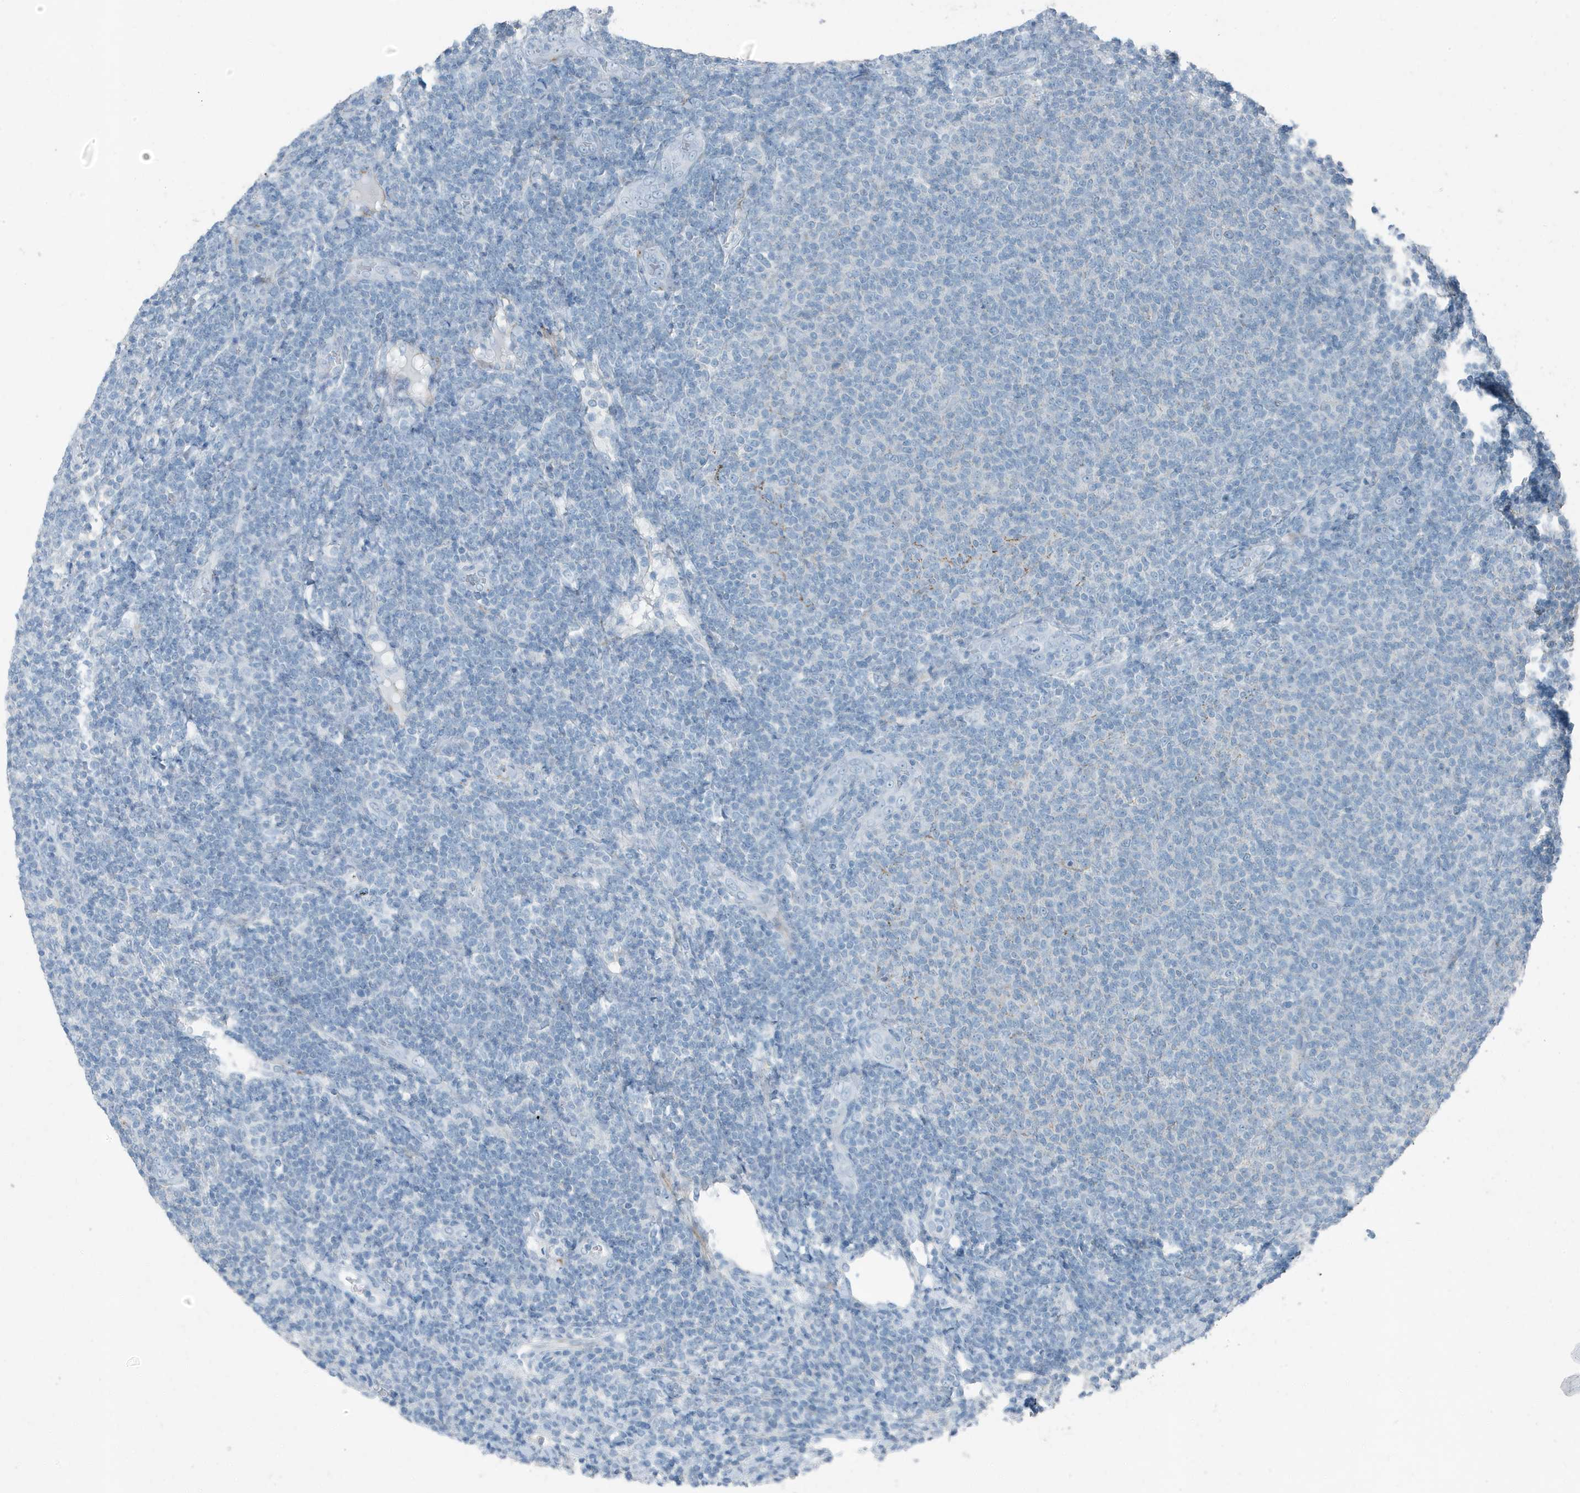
{"staining": {"intensity": "negative", "quantity": "none", "location": "none"}, "tissue": "lymphoma", "cell_type": "Tumor cells", "image_type": "cancer", "snomed": [{"axis": "morphology", "description": "Malignant lymphoma, non-Hodgkin's type, Low grade"}, {"axis": "topography", "description": "Lymph node"}], "caption": "High magnification brightfield microscopy of malignant lymphoma, non-Hodgkin's type (low-grade) stained with DAB (3,3'-diaminobenzidine) (brown) and counterstained with hematoxylin (blue): tumor cells show no significant expression.", "gene": "FAM162A", "patient": {"sex": "male", "age": 66}}